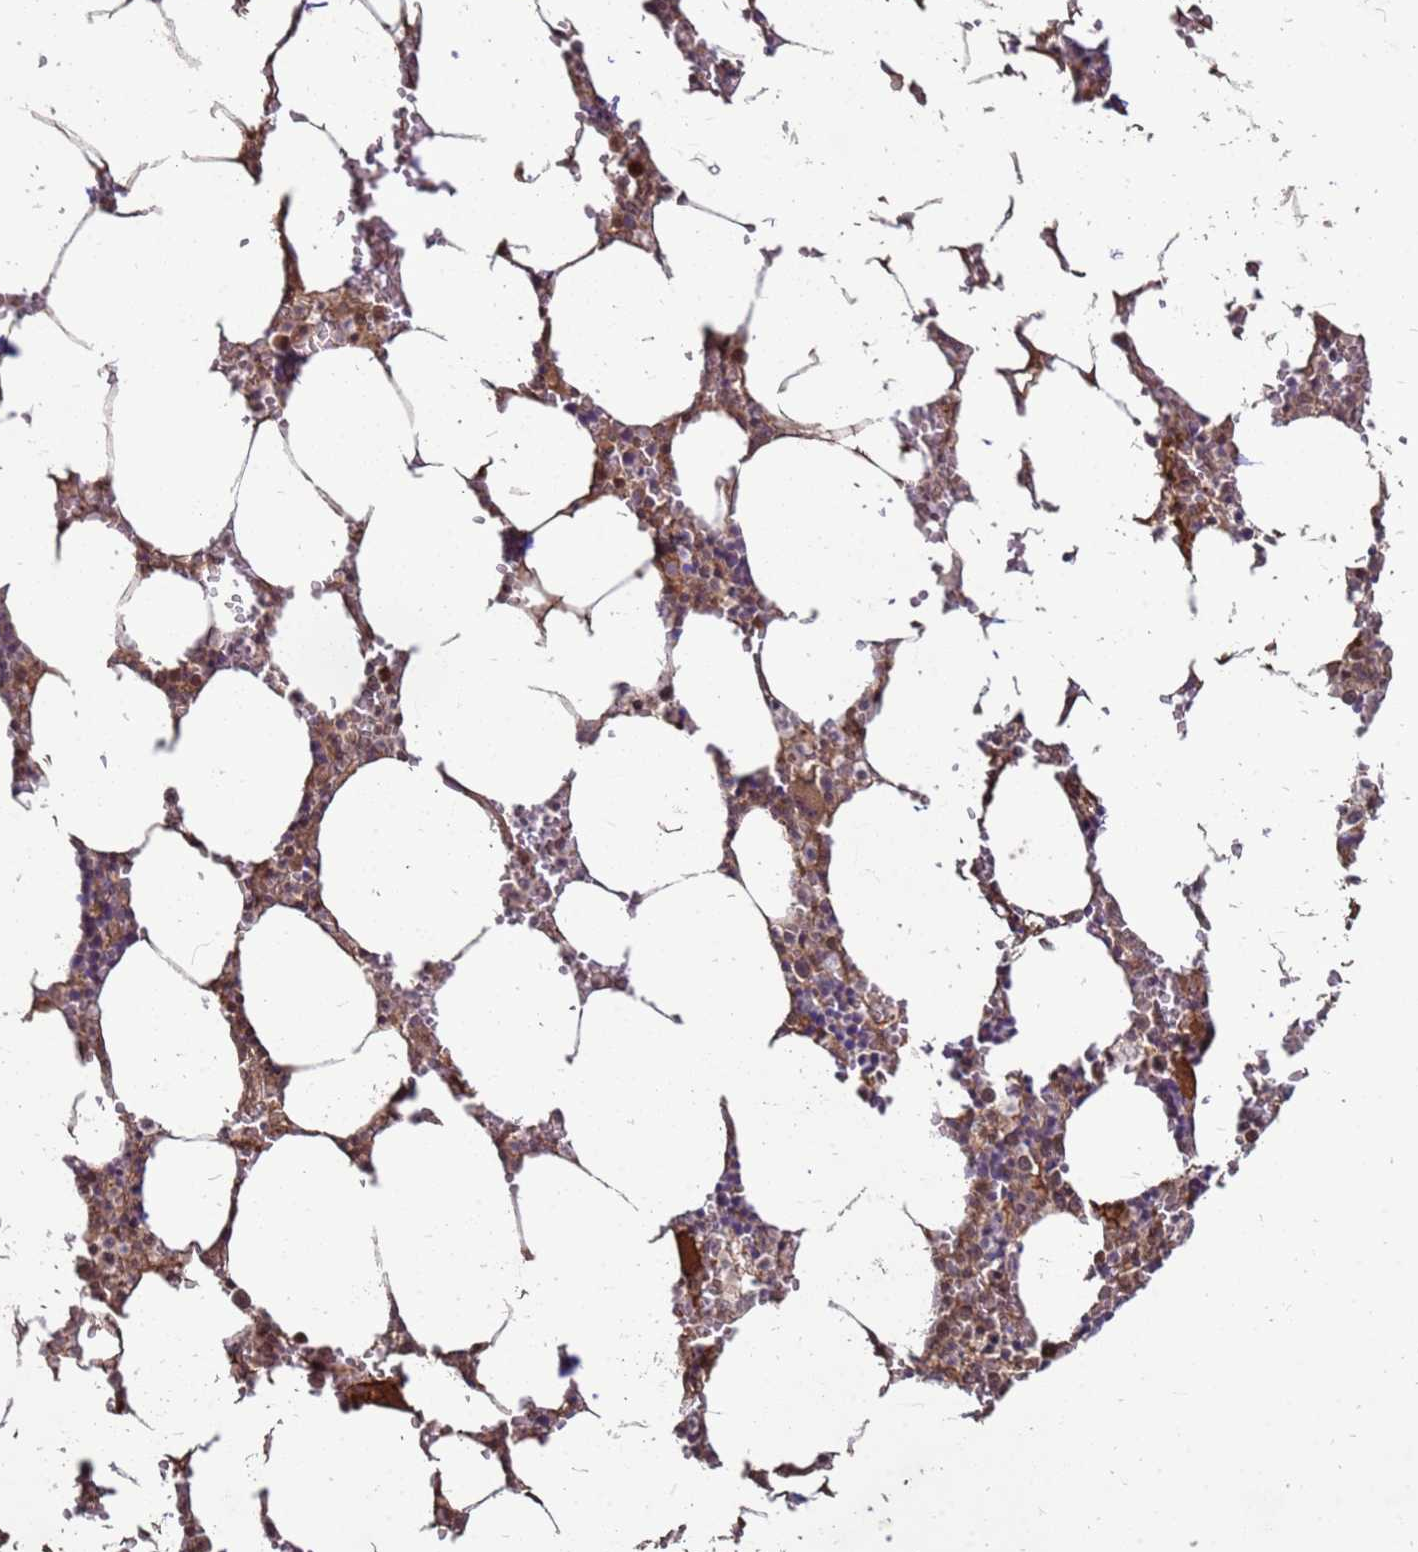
{"staining": {"intensity": "strong", "quantity": "<25%", "location": "cytoplasmic/membranous"}, "tissue": "bone marrow", "cell_type": "Hematopoietic cells", "image_type": "normal", "snomed": [{"axis": "morphology", "description": "Normal tissue, NOS"}, {"axis": "topography", "description": "Bone marrow"}], "caption": "This photomicrograph exhibits immunohistochemistry (IHC) staining of unremarkable bone marrow, with medium strong cytoplasmic/membranous staining in about <25% of hematopoietic cells.", "gene": "CRBN", "patient": {"sex": "male", "age": 70}}